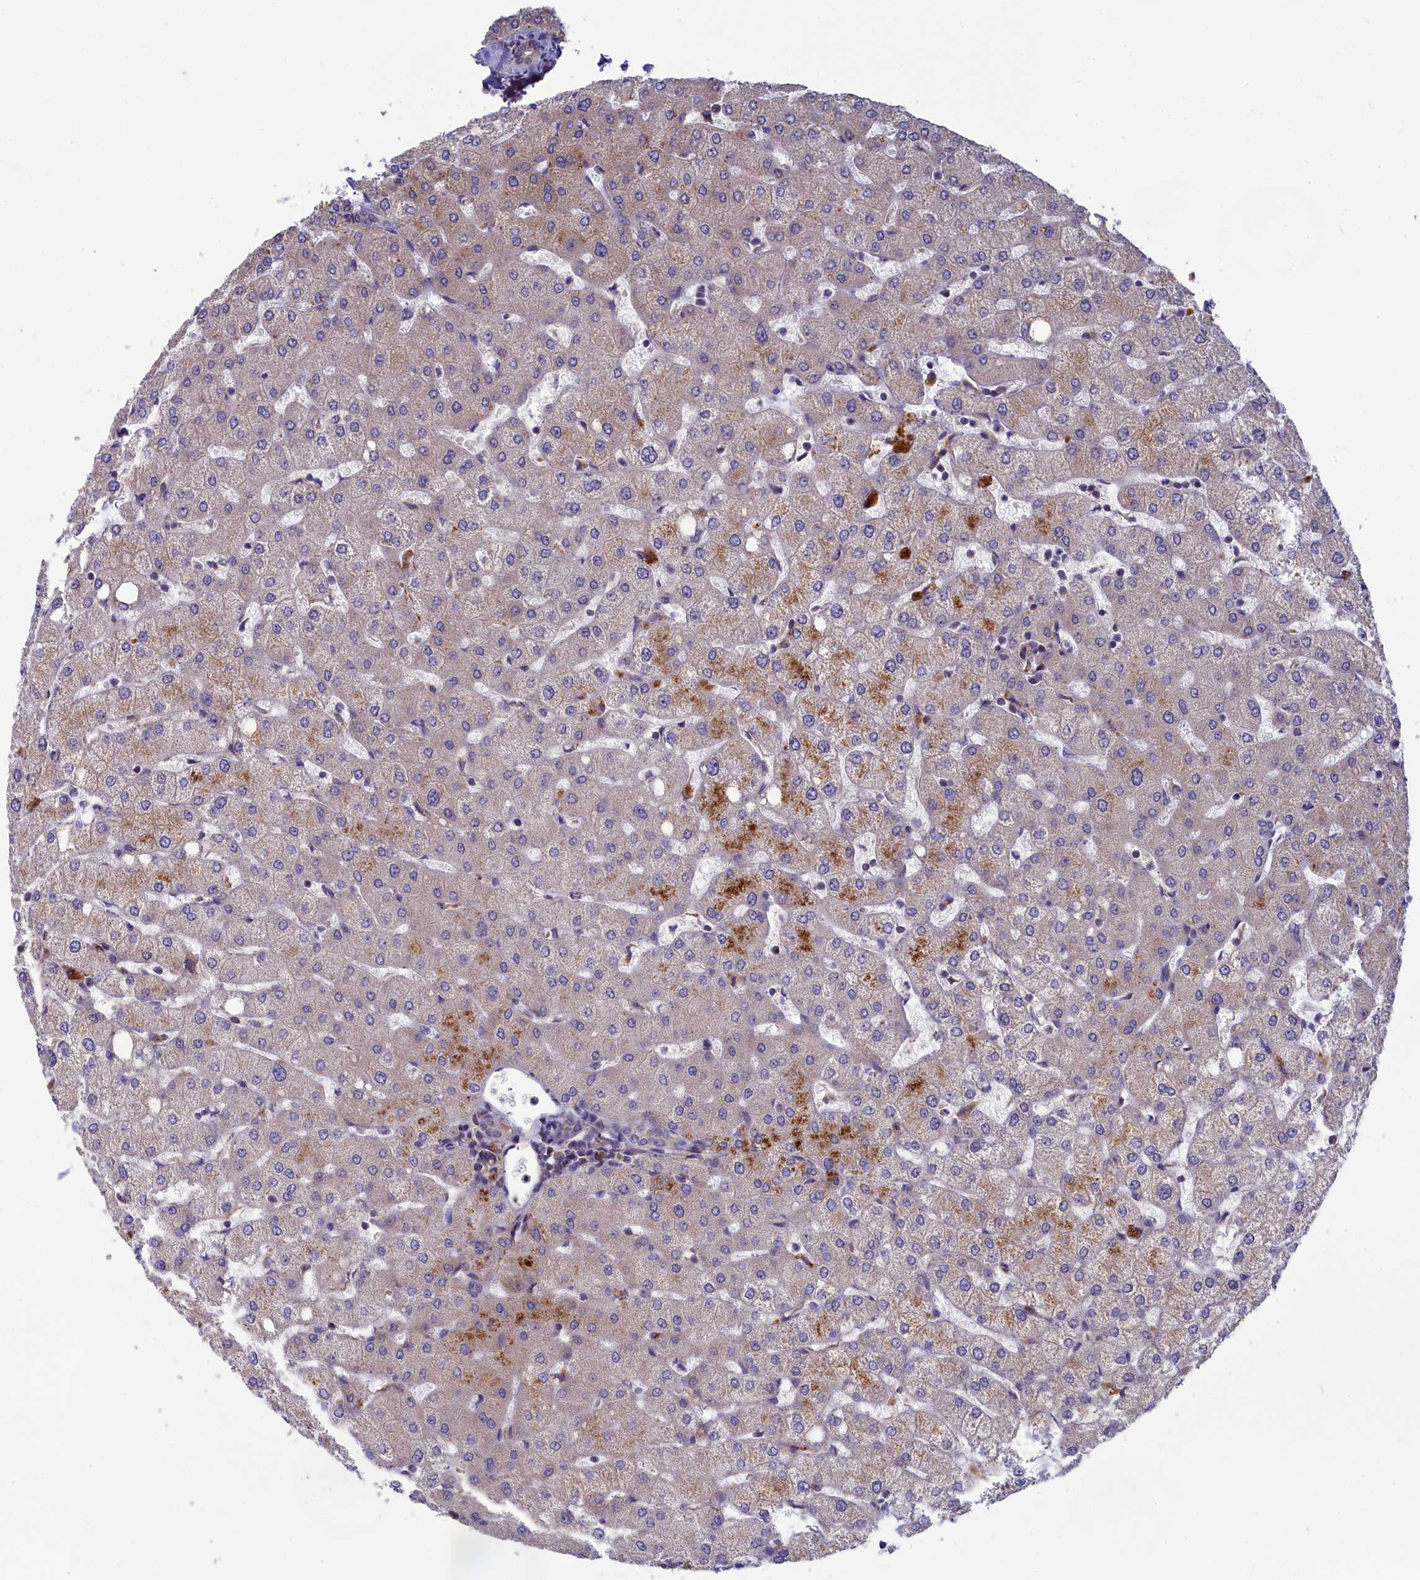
{"staining": {"intensity": "negative", "quantity": "none", "location": "none"}, "tissue": "liver", "cell_type": "Cholangiocytes", "image_type": "normal", "snomed": [{"axis": "morphology", "description": "Normal tissue, NOS"}, {"axis": "topography", "description": "Liver"}], "caption": "An immunohistochemistry (IHC) photomicrograph of normal liver is shown. There is no staining in cholangiocytes of liver.", "gene": "BLTP2", "patient": {"sex": "female", "age": 54}}